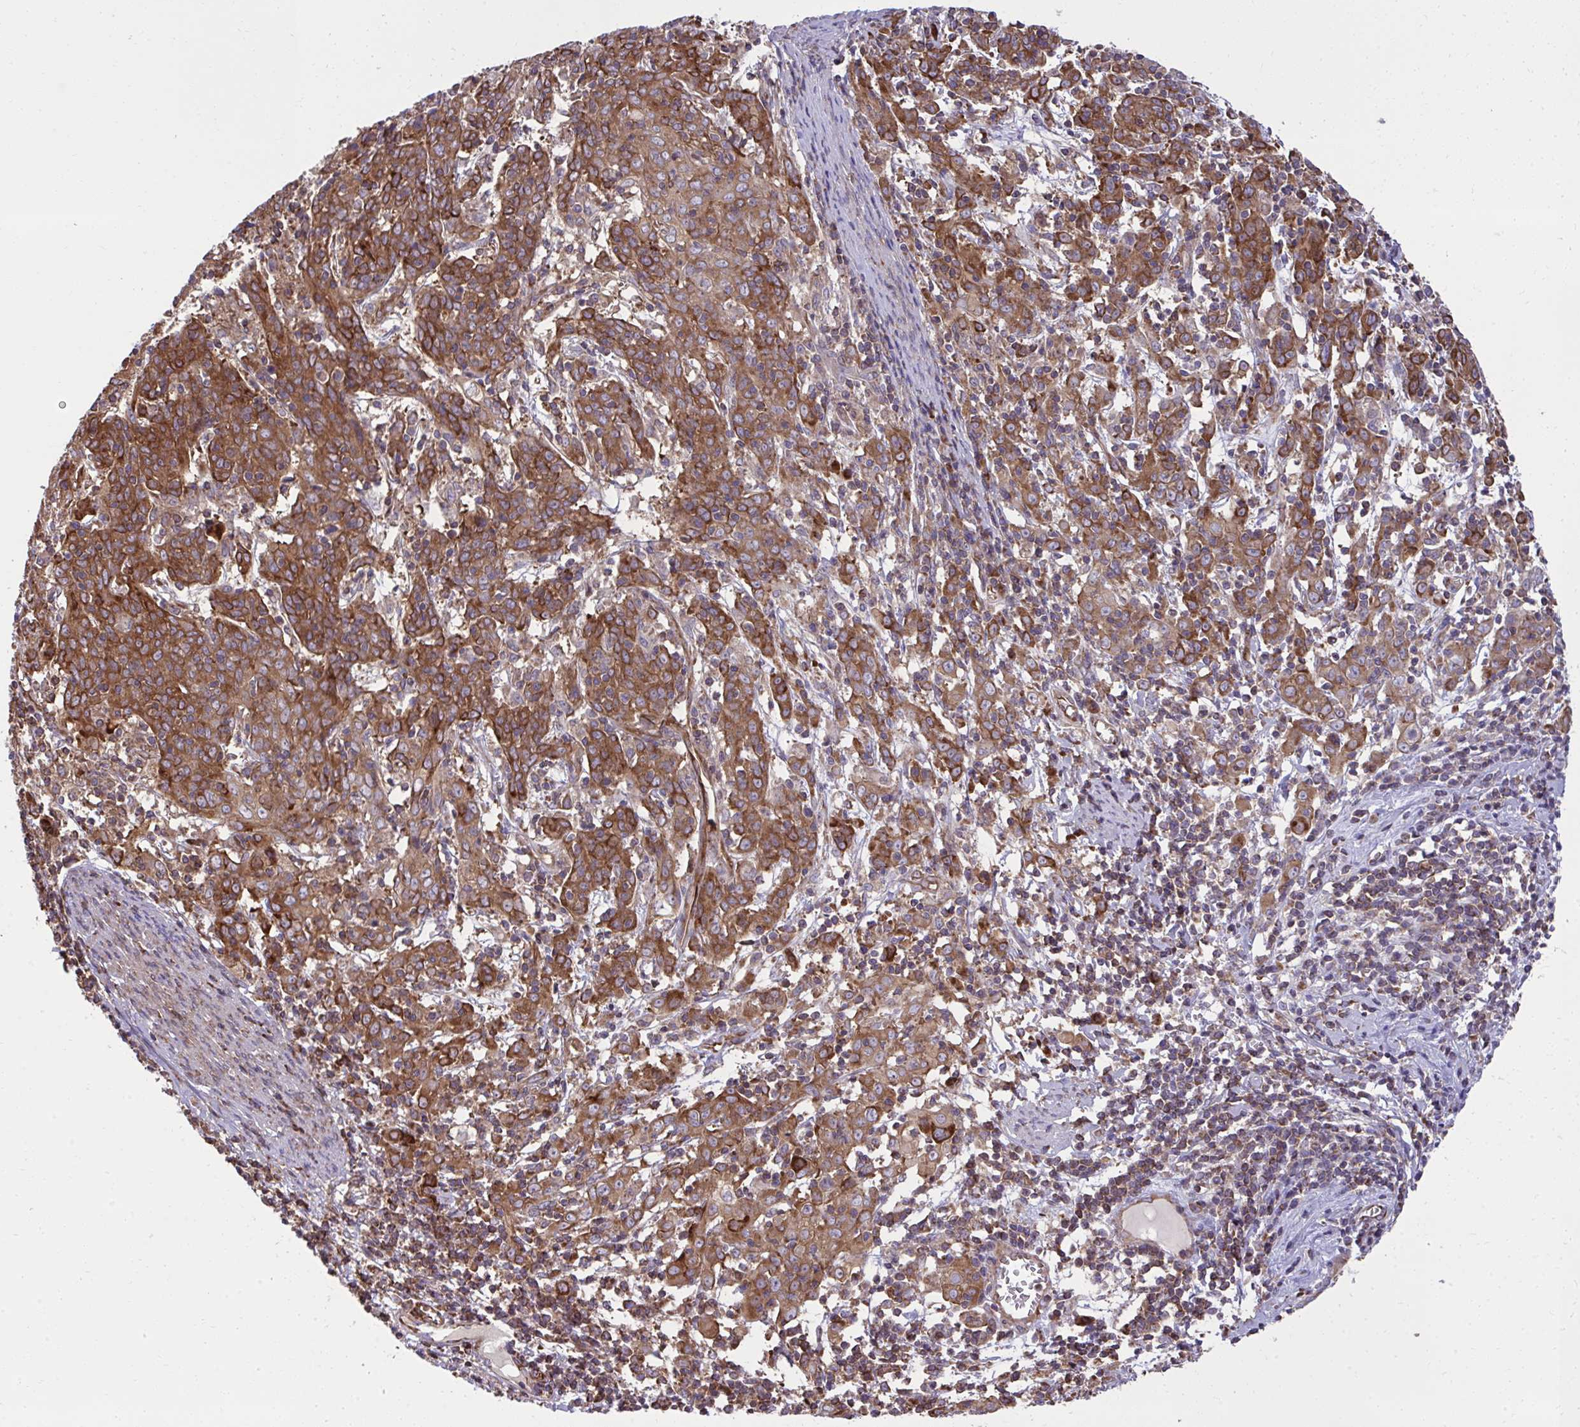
{"staining": {"intensity": "strong", "quantity": ">75%", "location": "cytoplasmic/membranous"}, "tissue": "cervical cancer", "cell_type": "Tumor cells", "image_type": "cancer", "snomed": [{"axis": "morphology", "description": "Squamous cell carcinoma, NOS"}, {"axis": "topography", "description": "Cervix"}], "caption": "Tumor cells reveal high levels of strong cytoplasmic/membranous positivity in approximately >75% of cells in squamous cell carcinoma (cervical).", "gene": "NMNAT3", "patient": {"sex": "female", "age": 67}}